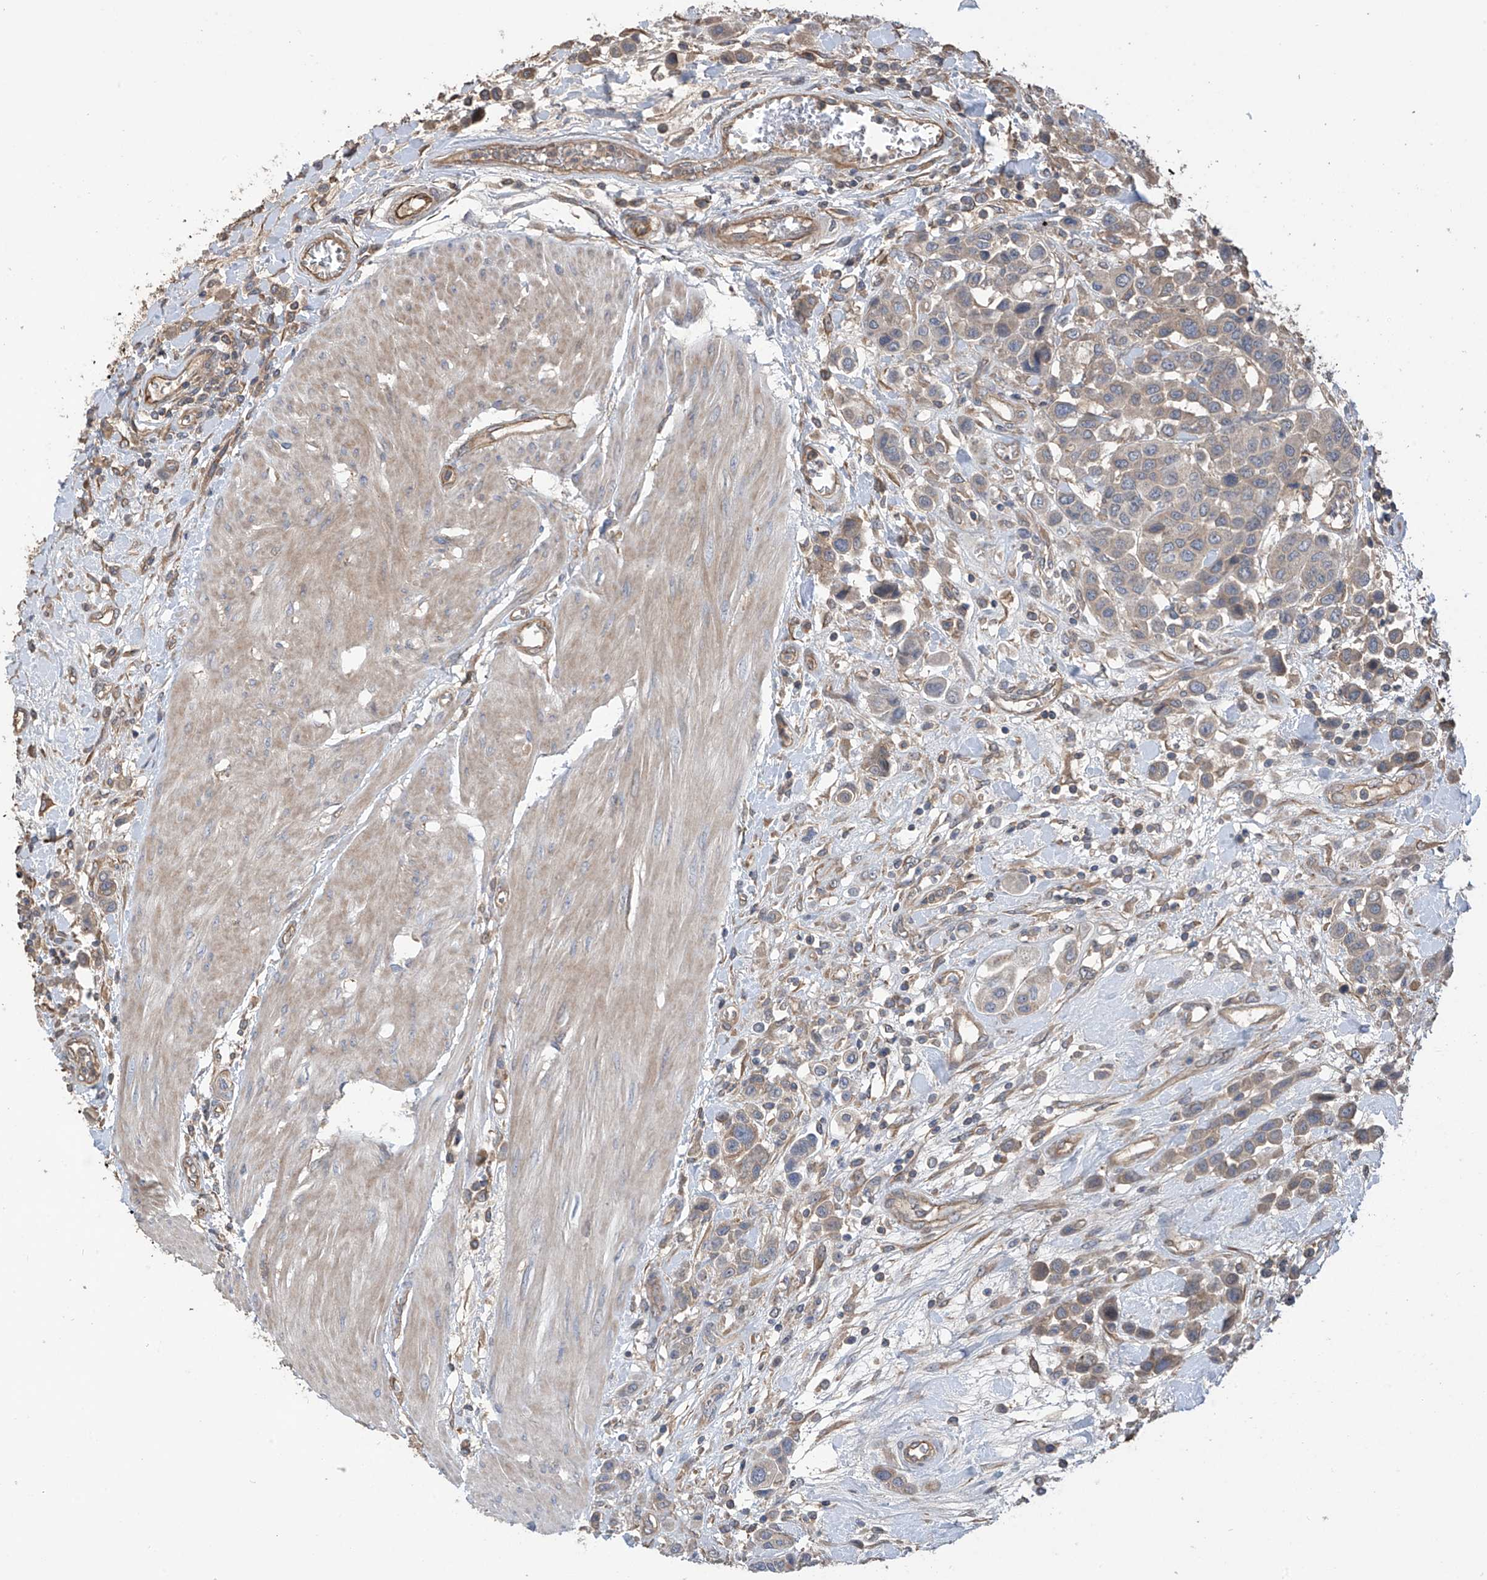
{"staining": {"intensity": "weak", "quantity": ">75%", "location": "cytoplasmic/membranous"}, "tissue": "urothelial cancer", "cell_type": "Tumor cells", "image_type": "cancer", "snomed": [{"axis": "morphology", "description": "Urothelial carcinoma, High grade"}, {"axis": "topography", "description": "Urinary bladder"}], "caption": "A micrograph of human urothelial cancer stained for a protein reveals weak cytoplasmic/membranous brown staining in tumor cells. Ihc stains the protein in brown and the nuclei are stained blue.", "gene": "PHACTR4", "patient": {"sex": "male", "age": 50}}